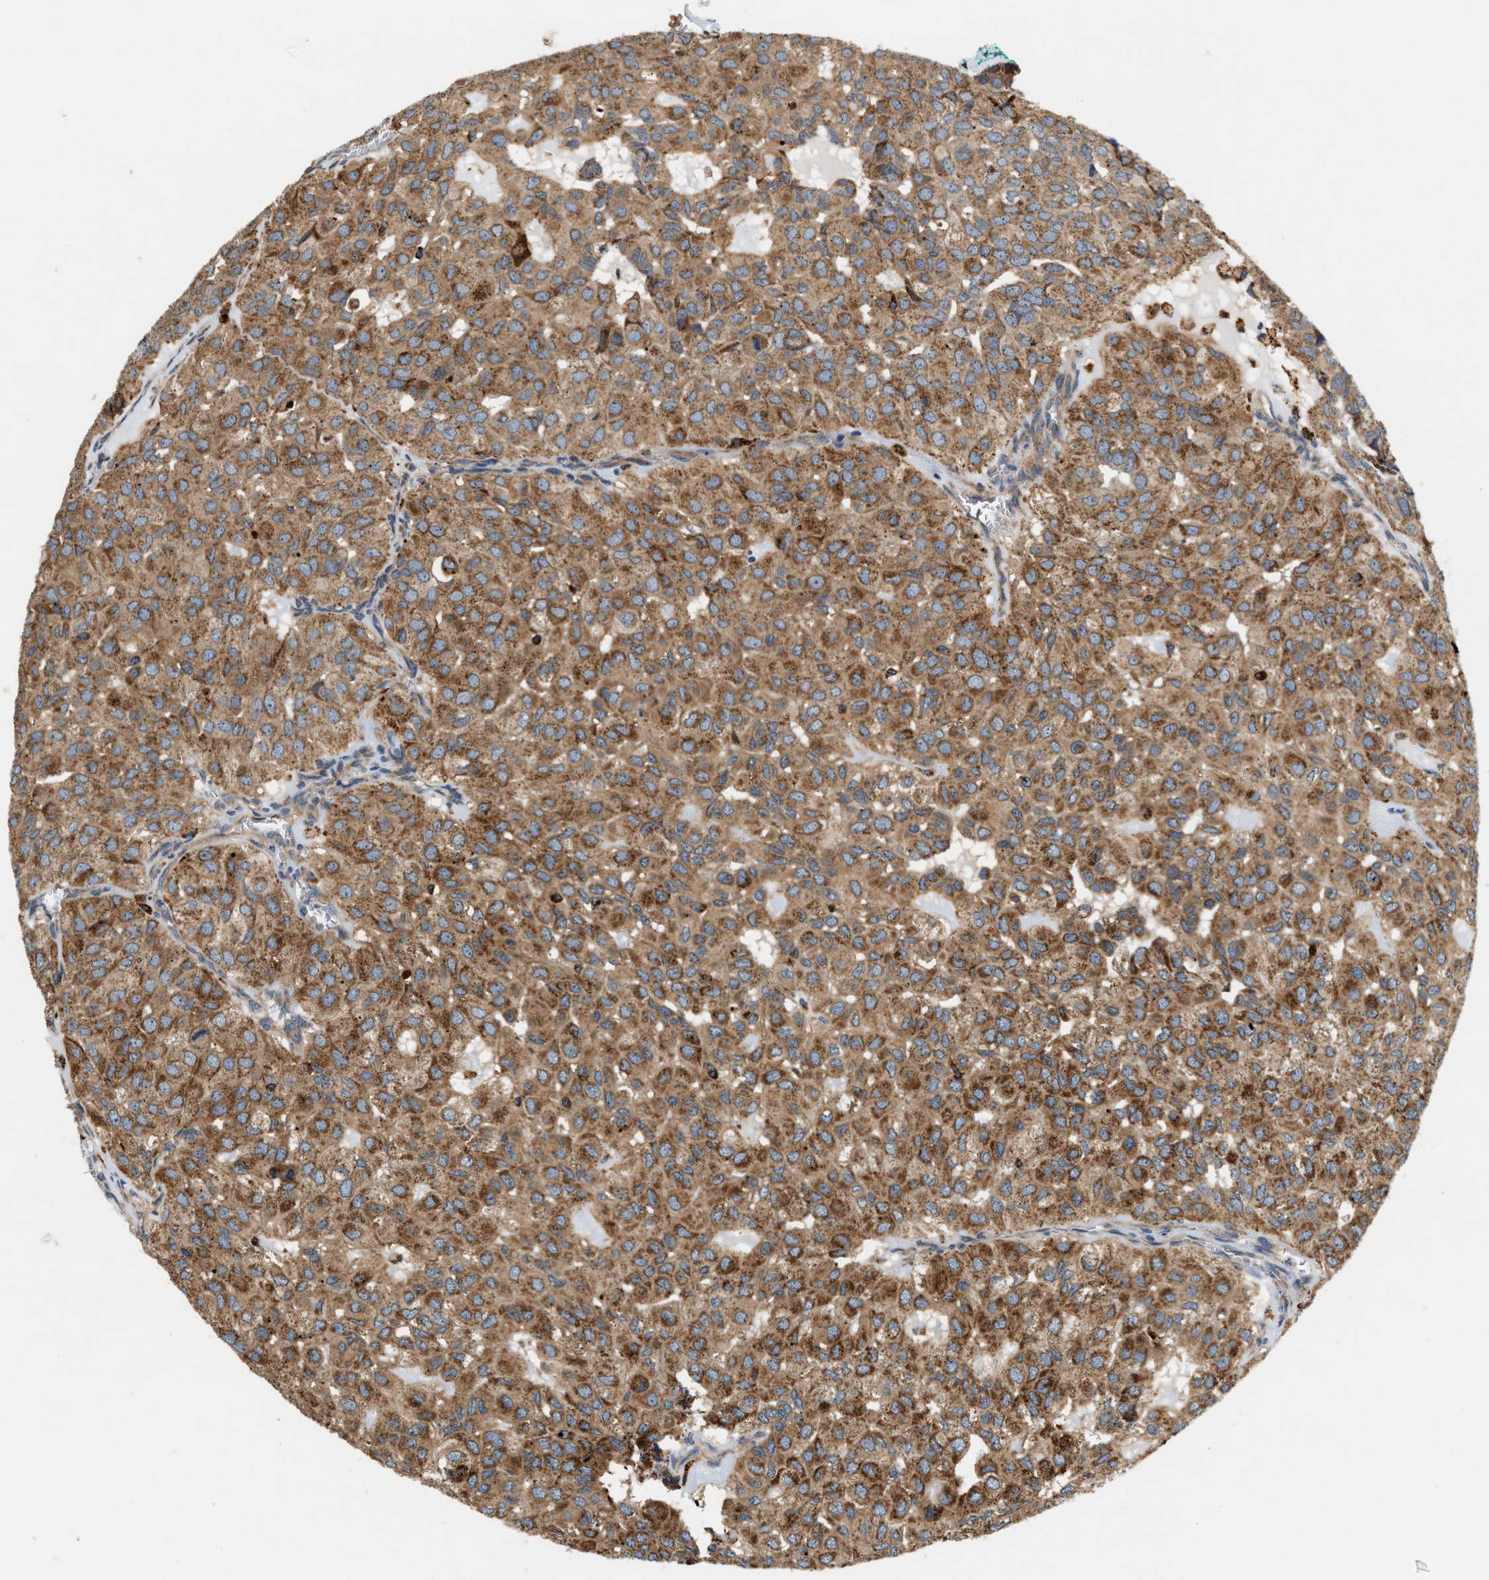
{"staining": {"intensity": "moderate", "quantity": ">75%", "location": "cytoplasmic/membranous"}, "tissue": "head and neck cancer", "cell_type": "Tumor cells", "image_type": "cancer", "snomed": [{"axis": "morphology", "description": "Adenocarcinoma, NOS"}, {"axis": "topography", "description": "Salivary gland, NOS"}, {"axis": "topography", "description": "Head-Neck"}], "caption": "Tumor cells exhibit moderate cytoplasmic/membranous positivity in about >75% of cells in head and neck cancer.", "gene": "DUSP10", "patient": {"sex": "female", "age": 76}}